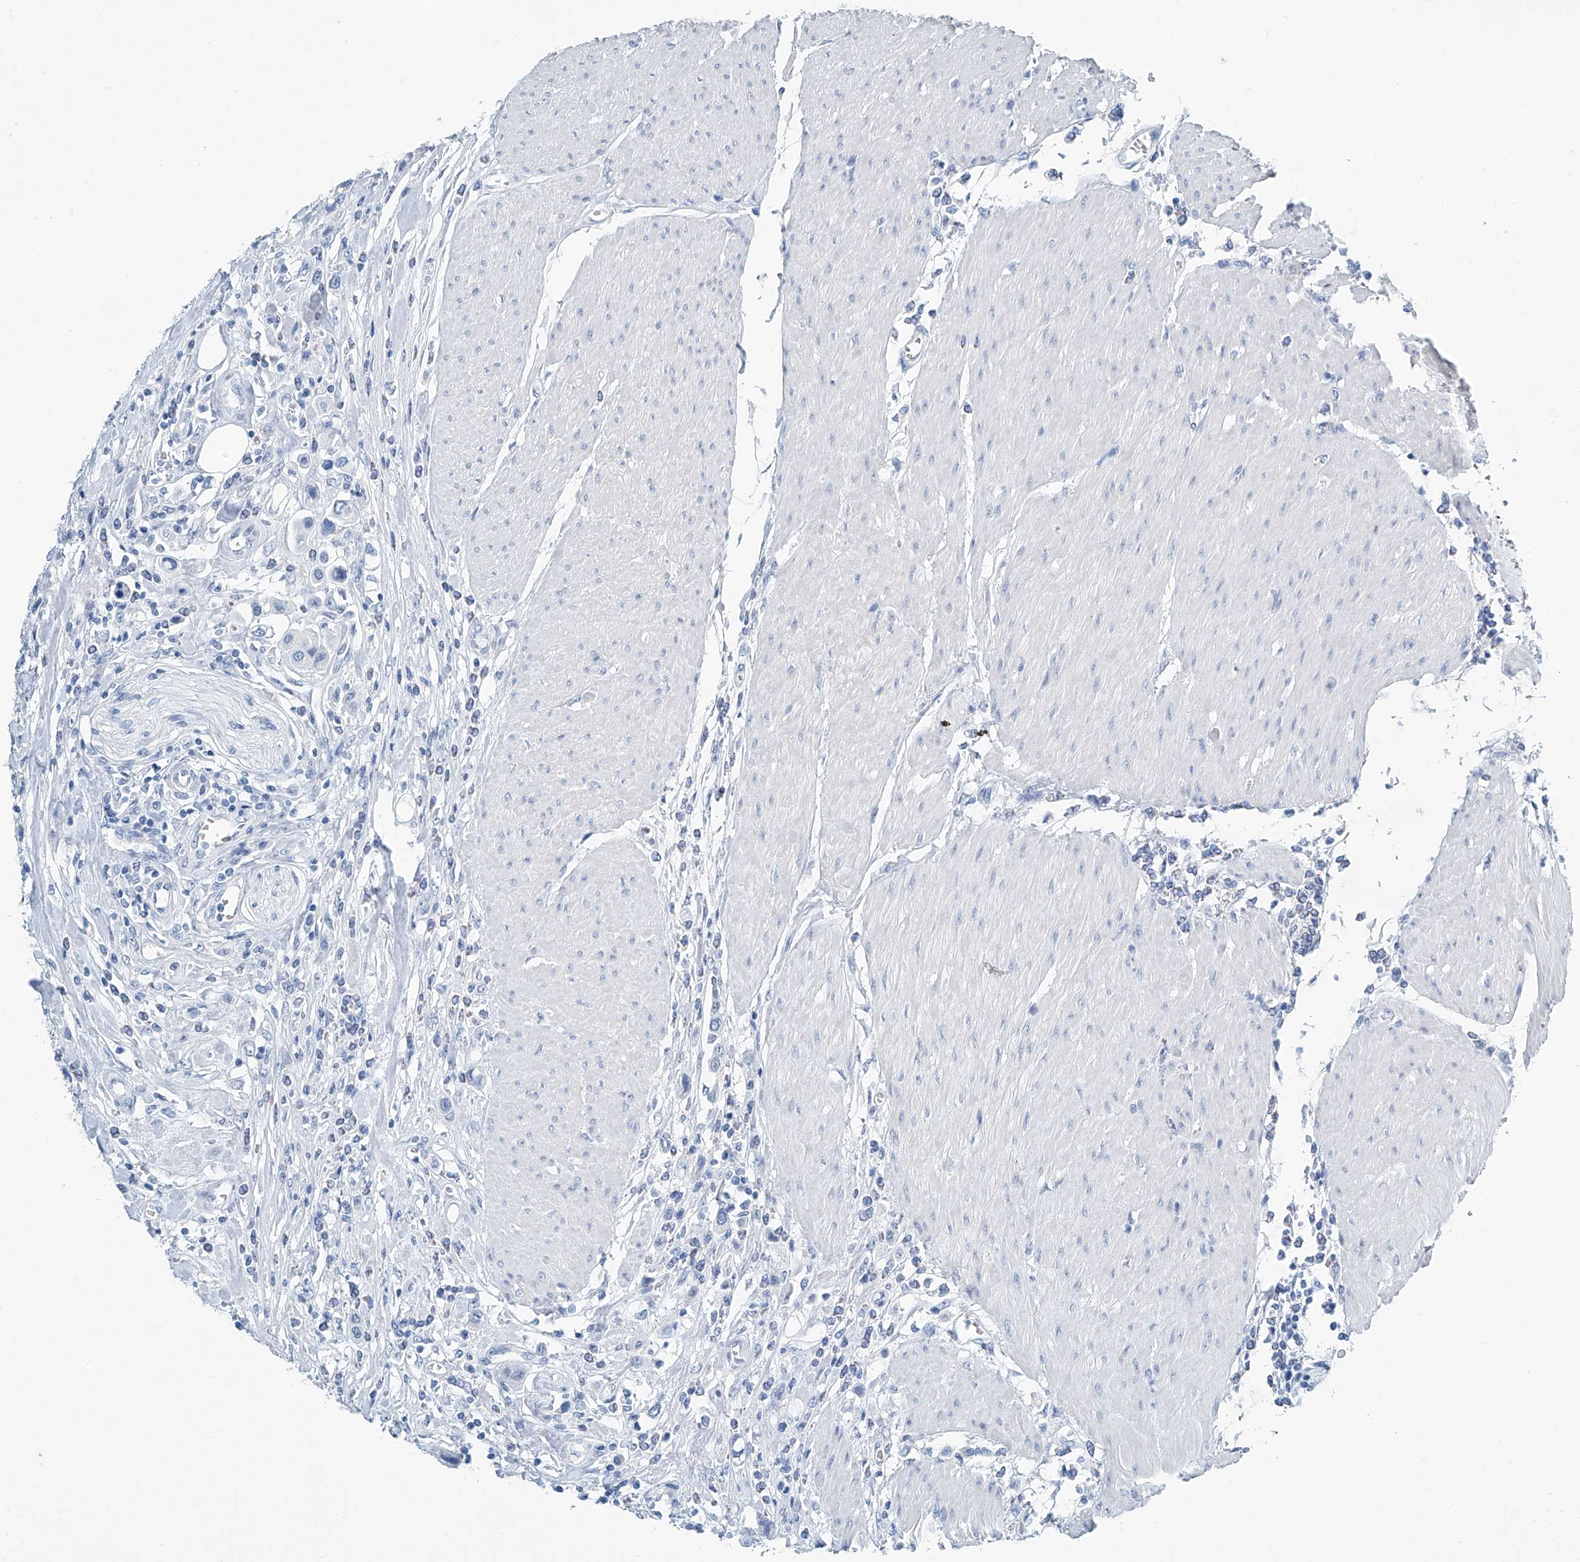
{"staining": {"intensity": "negative", "quantity": "none", "location": "none"}, "tissue": "urothelial cancer", "cell_type": "Tumor cells", "image_type": "cancer", "snomed": [{"axis": "morphology", "description": "Urothelial carcinoma, High grade"}, {"axis": "topography", "description": "Urinary bladder"}], "caption": "The immunohistochemistry micrograph has no significant positivity in tumor cells of urothelial carcinoma (high-grade) tissue.", "gene": "CYP2A7", "patient": {"sex": "male", "age": 50}}